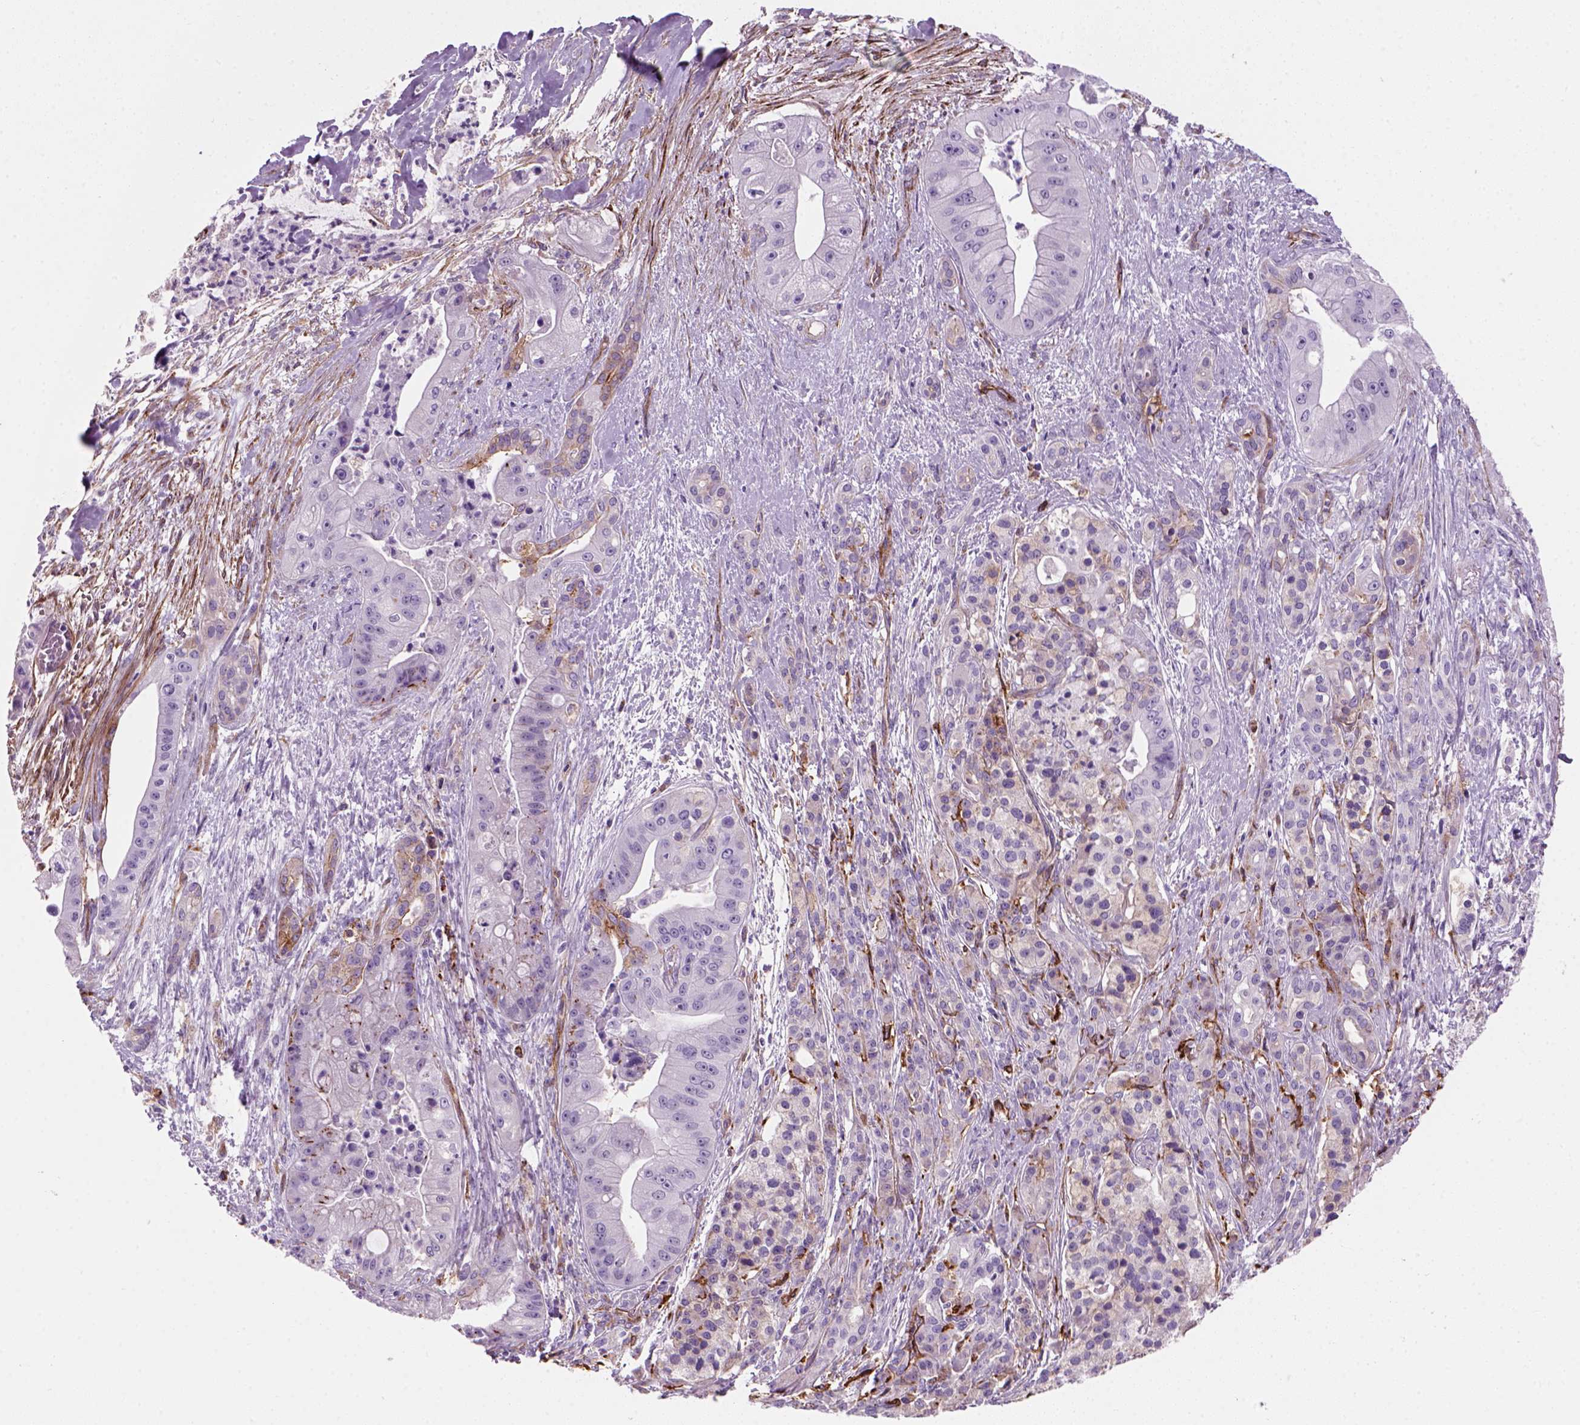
{"staining": {"intensity": "negative", "quantity": "none", "location": "none"}, "tissue": "pancreatic cancer", "cell_type": "Tumor cells", "image_type": "cancer", "snomed": [{"axis": "morphology", "description": "Normal tissue, NOS"}, {"axis": "morphology", "description": "Inflammation, NOS"}, {"axis": "morphology", "description": "Adenocarcinoma, NOS"}, {"axis": "topography", "description": "Pancreas"}], "caption": "Immunohistochemistry of adenocarcinoma (pancreatic) displays no expression in tumor cells.", "gene": "MARCKS", "patient": {"sex": "male", "age": 57}}